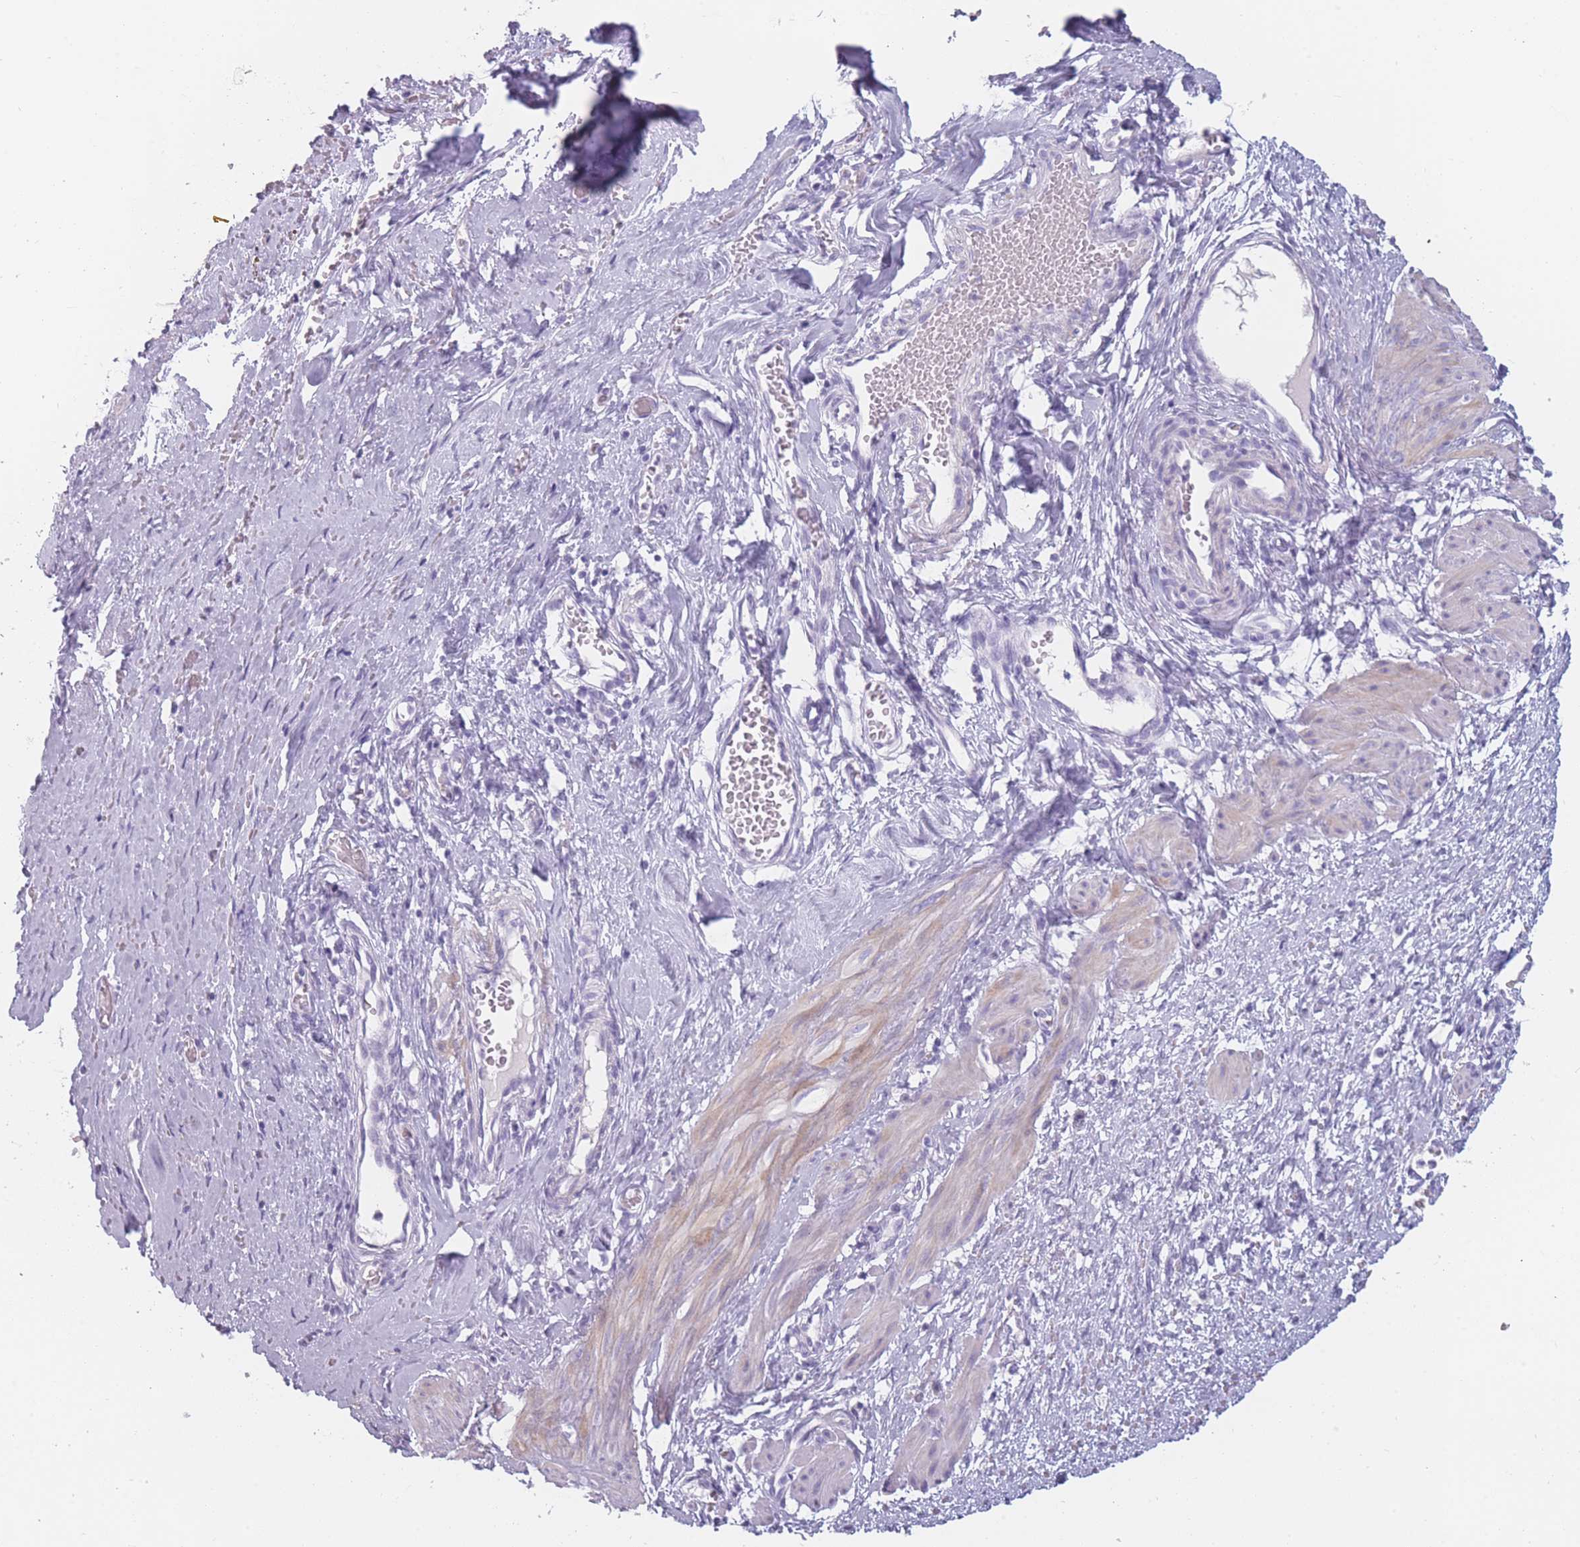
{"staining": {"intensity": "moderate", "quantity": "25%-75%", "location": "cytoplasmic/membranous"}, "tissue": "smooth muscle", "cell_type": "Smooth muscle cells", "image_type": "normal", "snomed": [{"axis": "morphology", "description": "Normal tissue, NOS"}, {"axis": "topography", "description": "Endometrium"}], "caption": "Immunohistochemistry (IHC) (DAB) staining of benign human smooth muscle shows moderate cytoplasmic/membranous protein staining in approximately 25%-75% of smooth muscle cells.", "gene": "PPFIA3", "patient": {"sex": "female", "age": 33}}